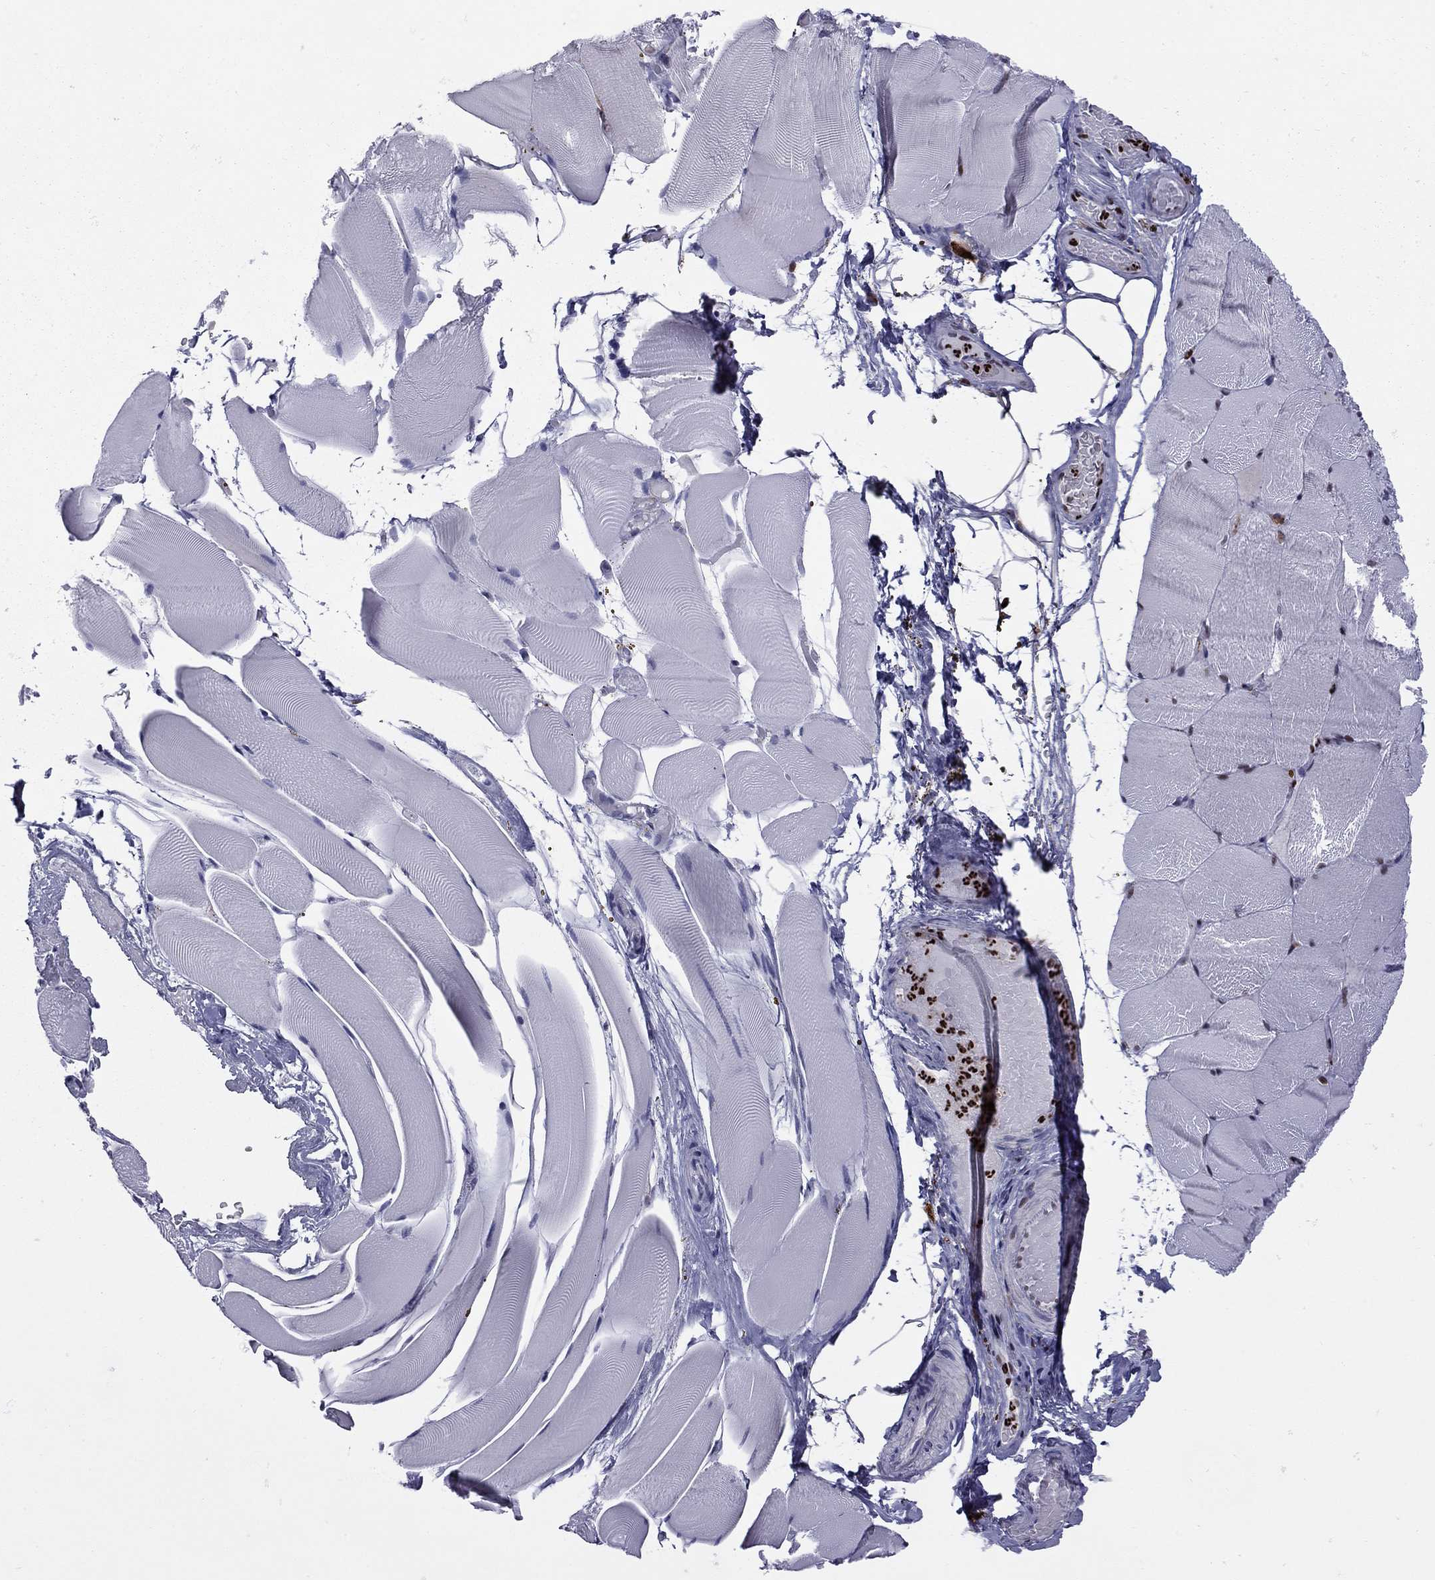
{"staining": {"intensity": "strong", "quantity": "25%-75%", "location": "nuclear"}, "tissue": "skeletal muscle", "cell_type": "Myocytes", "image_type": "normal", "snomed": [{"axis": "morphology", "description": "Normal tissue, NOS"}, {"axis": "topography", "description": "Skeletal muscle"}], "caption": "Protein staining shows strong nuclear positivity in approximately 25%-75% of myocytes in unremarkable skeletal muscle. (Brightfield microscopy of DAB IHC at high magnification).", "gene": "PCGF3", "patient": {"sex": "female", "age": 37}}